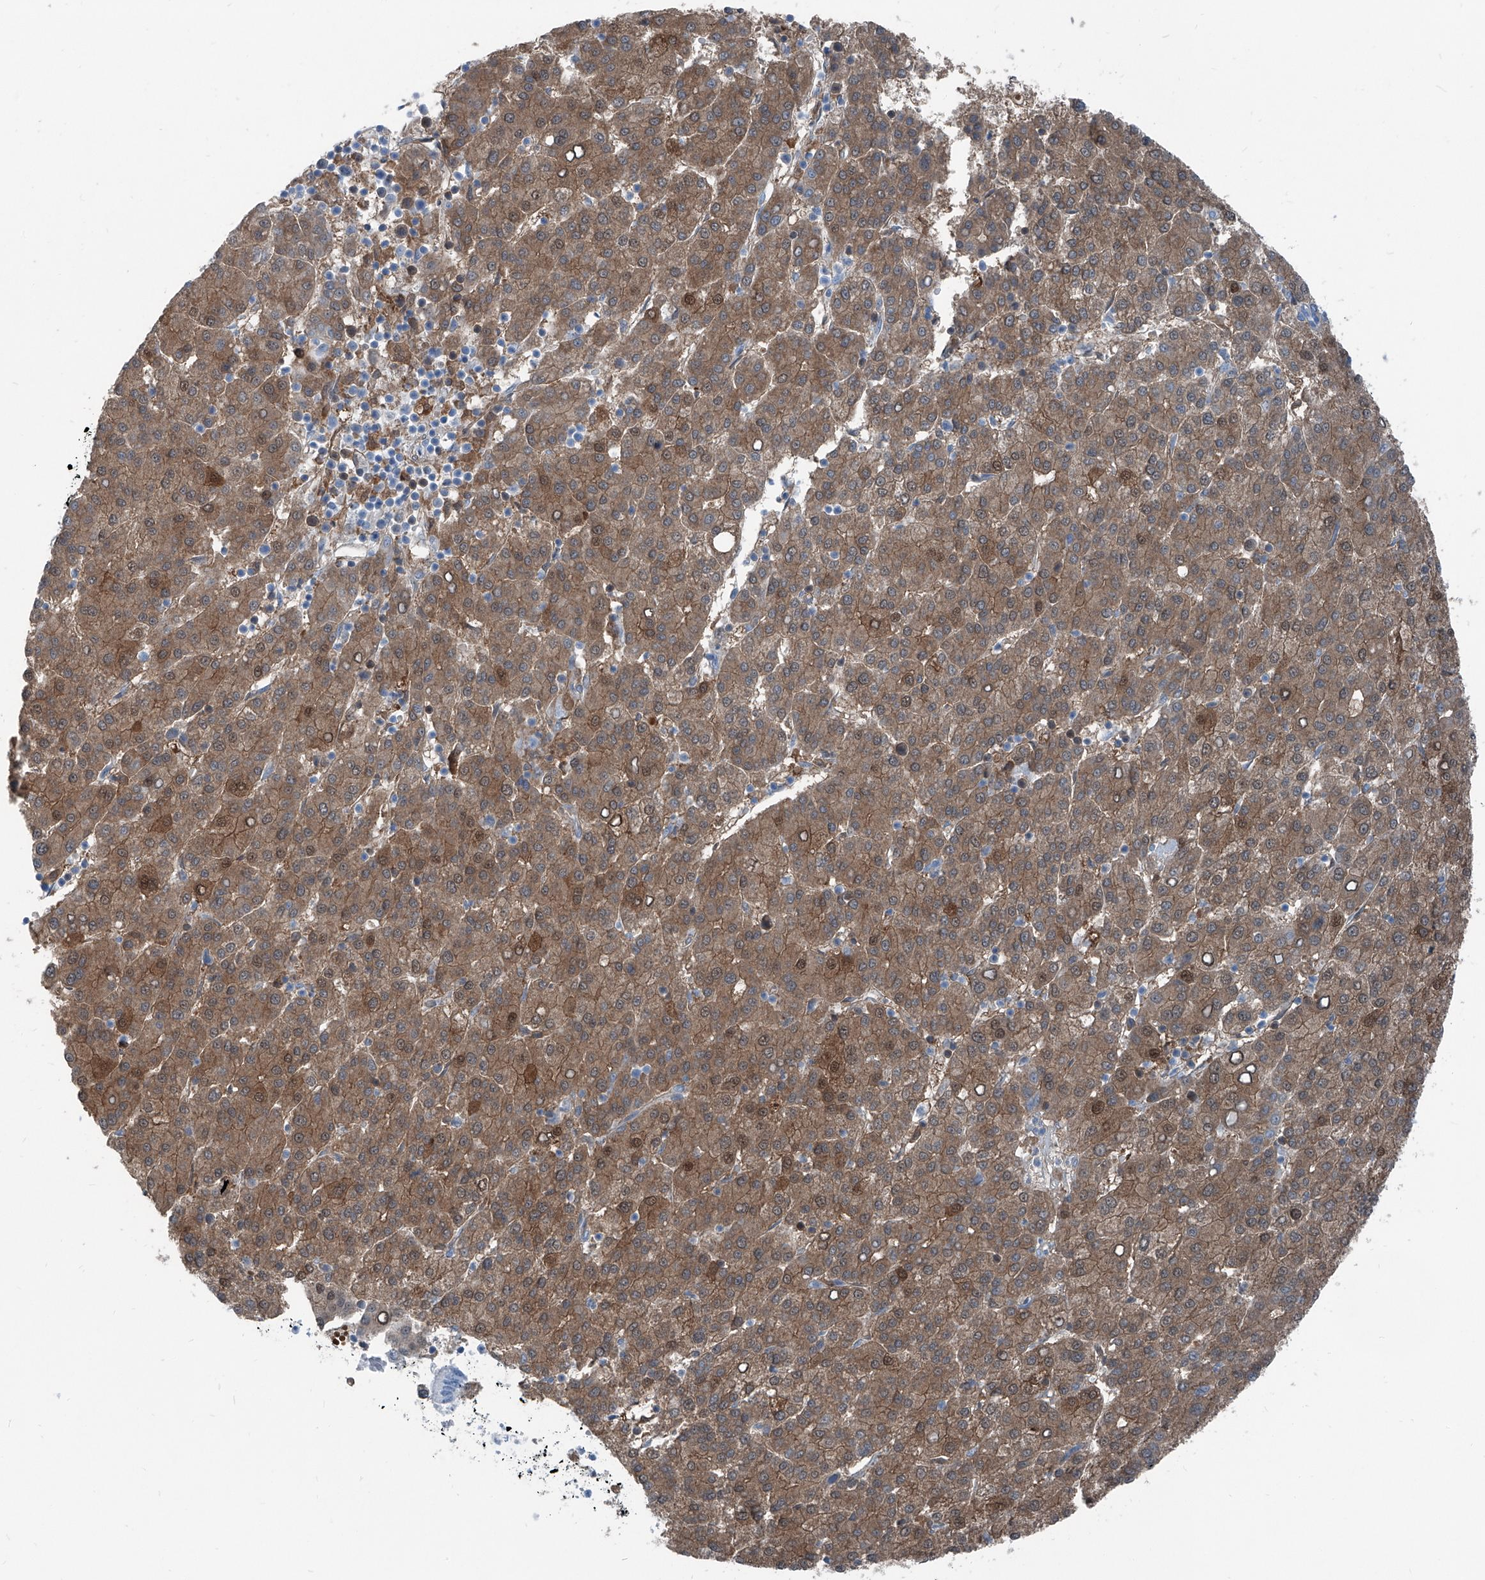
{"staining": {"intensity": "moderate", "quantity": ">75%", "location": "cytoplasmic/membranous"}, "tissue": "liver cancer", "cell_type": "Tumor cells", "image_type": "cancer", "snomed": [{"axis": "morphology", "description": "Carcinoma, Hepatocellular, NOS"}, {"axis": "topography", "description": "Liver"}], "caption": "This is an image of immunohistochemistry (IHC) staining of hepatocellular carcinoma (liver), which shows moderate positivity in the cytoplasmic/membranous of tumor cells.", "gene": "RGN", "patient": {"sex": "female", "age": 58}}